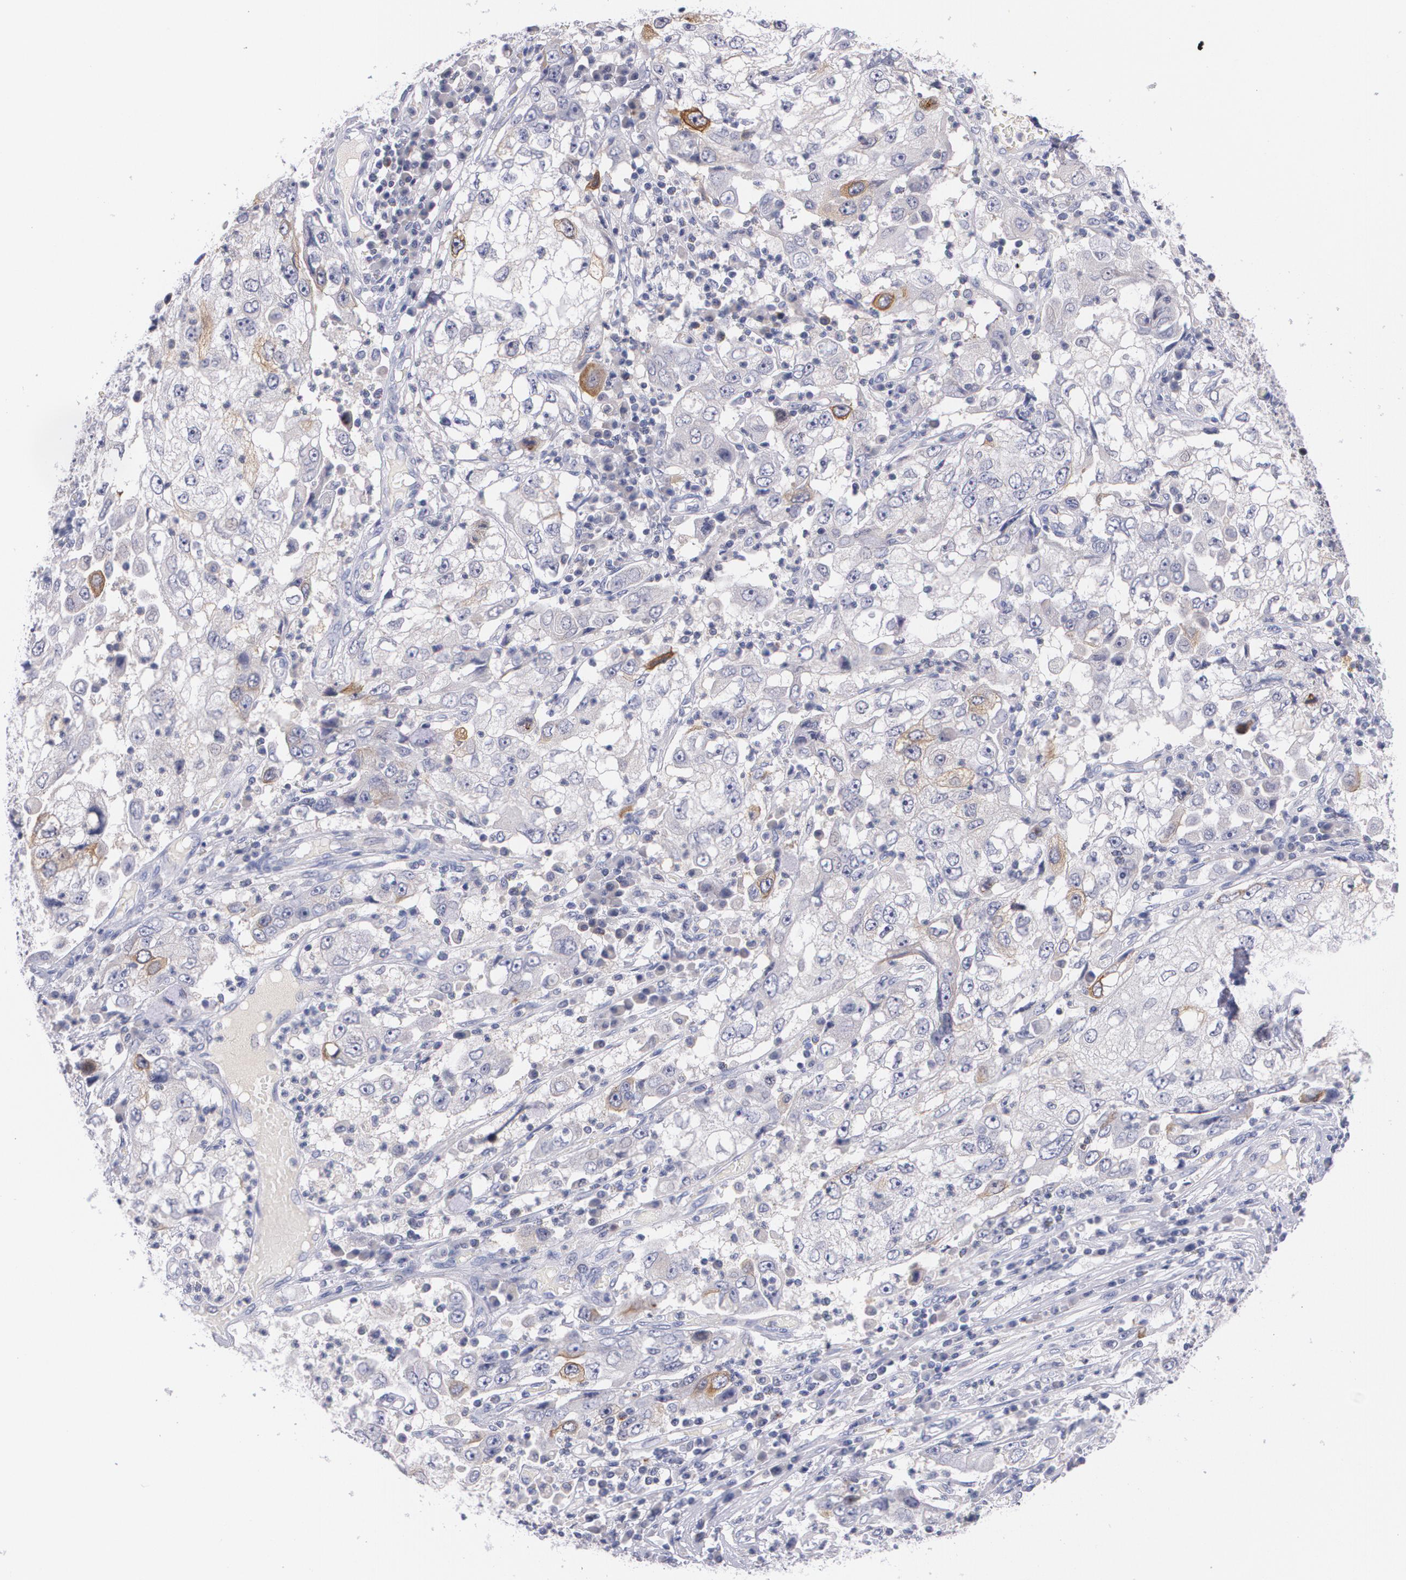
{"staining": {"intensity": "moderate", "quantity": "<25%", "location": "cytoplasmic/membranous"}, "tissue": "cervical cancer", "cell_type": "Tumor cells", "image_type": "cancer", "snomed": [{"axis": "morphology", "description": "Squamous cell carcinoma, NOS"}, {"axis": "topography", "description": "Cervix"}], "caption": "A brown stain shows moderate cytoplasmic/membranous staining of a protein in human cervical squamous cell carcinoma tumor cells.", "gene": "HMMR", "patient": {"sex": "female", "age": 36}}